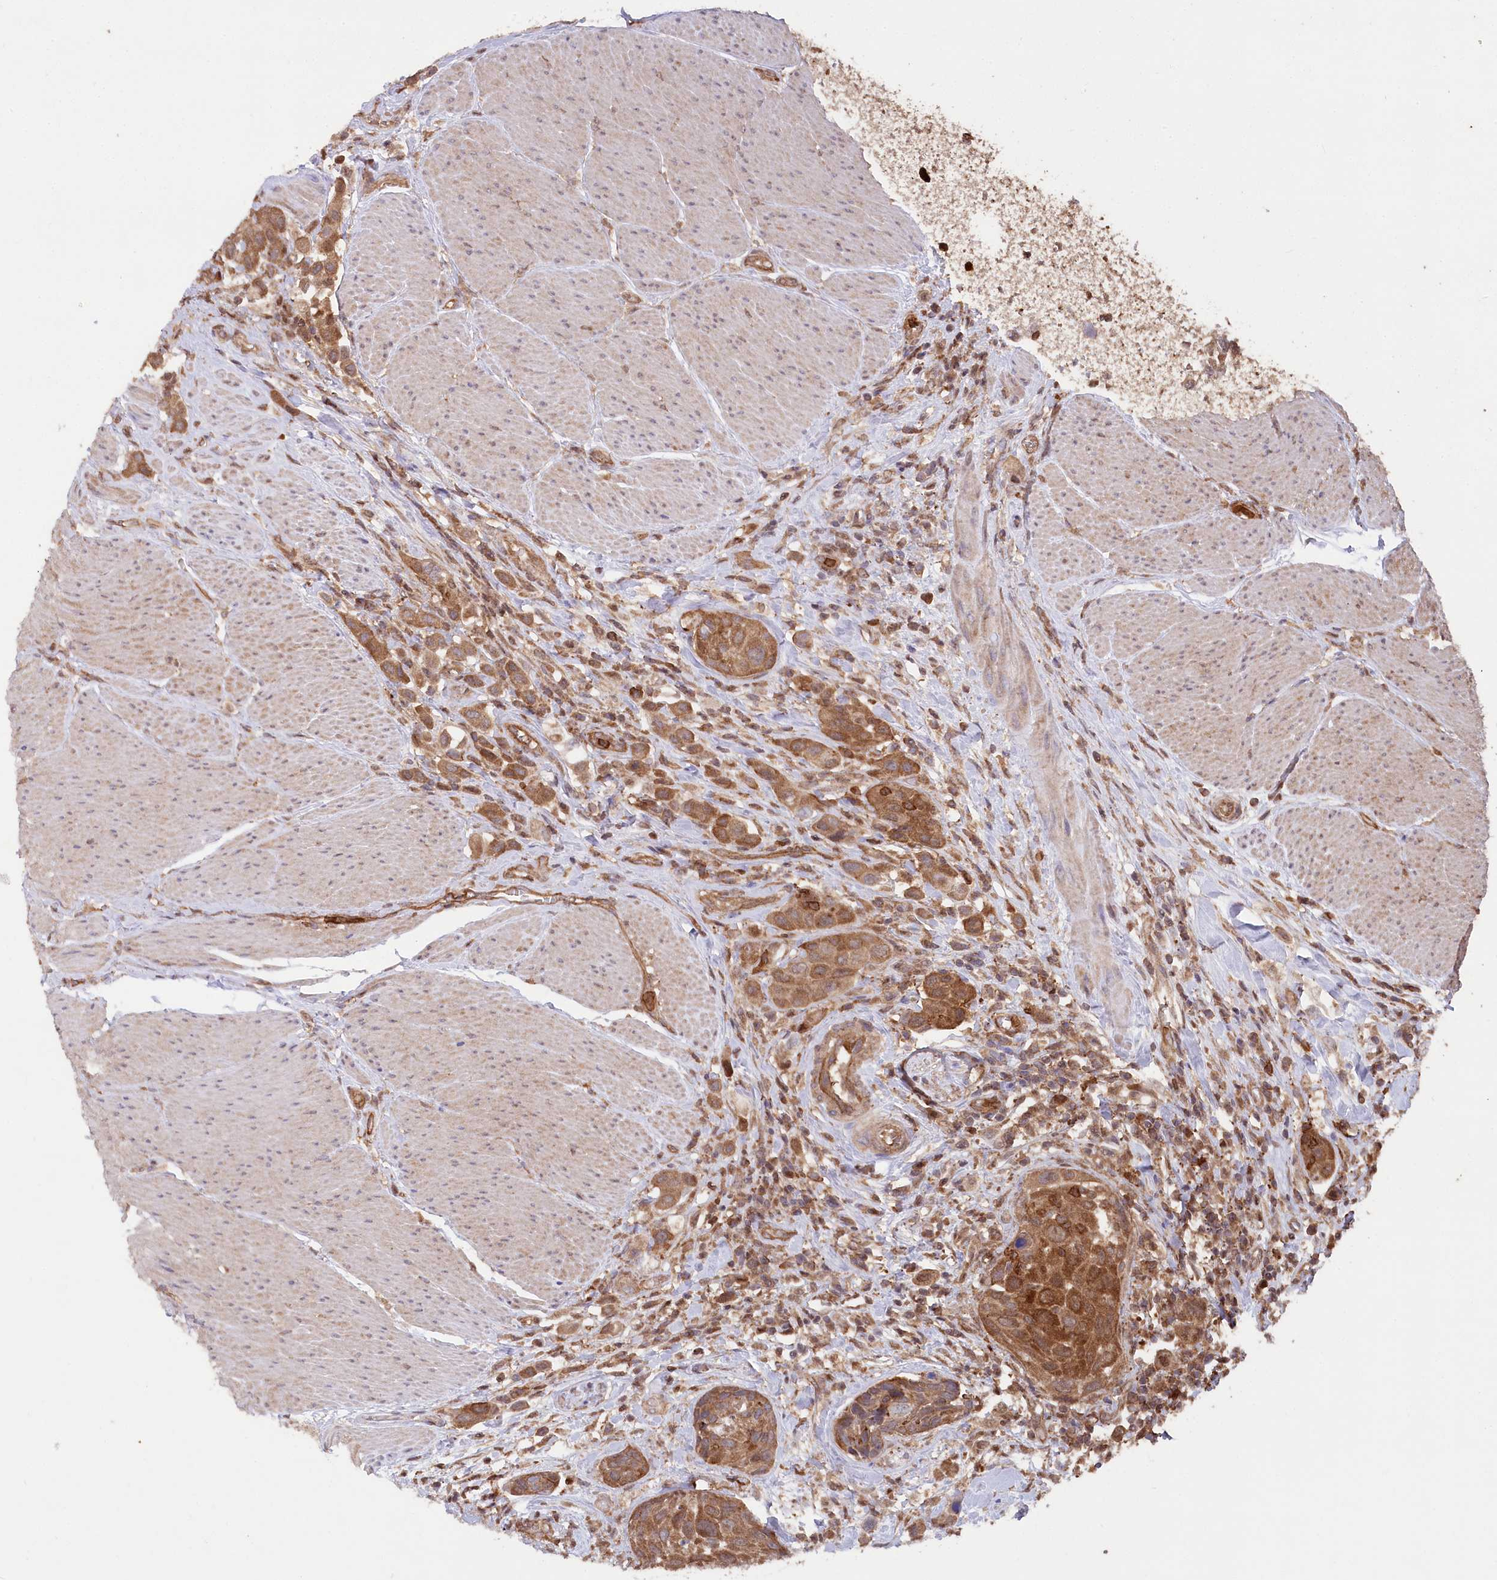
{"staining": {"intensity": "moderate", "quantity": ">75%", "location": "cytoplasmic/membranous"}, "tissue": "urothelial cancer", "cell_type": "Tumor cells", "image_type": "cancer", "snomed": [{"axis": "morphology", "description": "Urothelial carcinoma, High grade"}, {"axis": "topography", "description": "Urinary bladder"}], "caption": "Immunohistochemical staining of urothelial cancer exhibits moderate cytoplasmic/membranous protein positivity in about >75% of tumor cells. (DAB IHC, brown staining for protein, blue staining for nuclei).", "gene": "LSG1", "patient": {"sex": "male", "age": 50}}